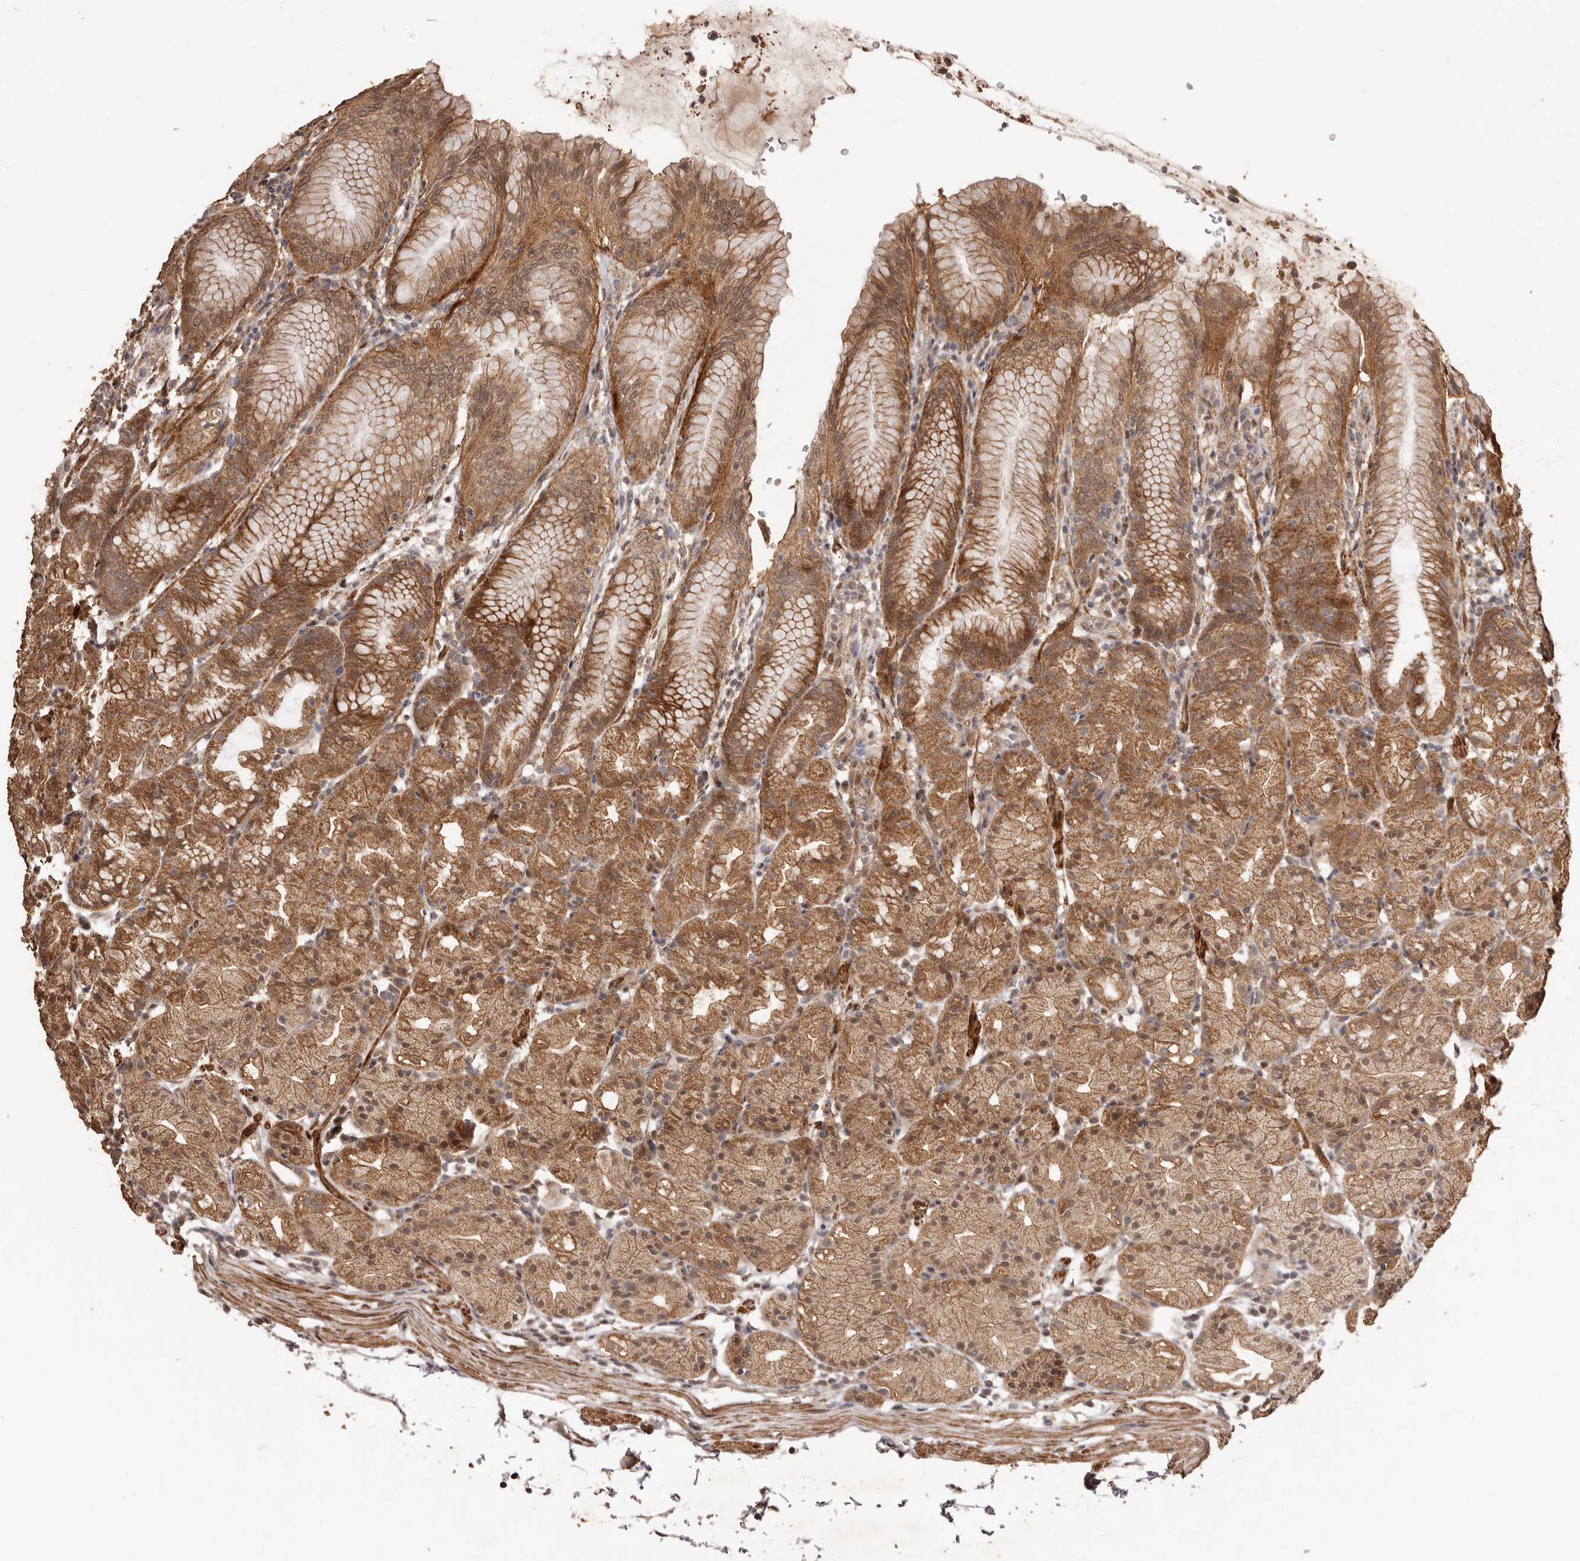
{"staining": {"intensity": "moderate", "quantity": ">75%", "location": "cytoplasmic/membranous"}, "tissue": "stomach", "cell_type": "Glandular cells", "image_type": "normal", "snomed": [{"axis": "morphology", "description": "Normal tissue, NOS"}, {"axis": "topography", "description": "Stomach, upper"}], "caption": "Protein staining by IHC exhibits moderate cytoplasmic/membranous positivity in approximately >75% of glandular cells in normal stomach. (Stains: DAB (3,3'-diaminobenzidine) in brown, nuclei in blue, Microscopy: brightfield microscopy at high magnification).", "gene": "UBR2", "patient": {"sex": "male", "age": 48}}